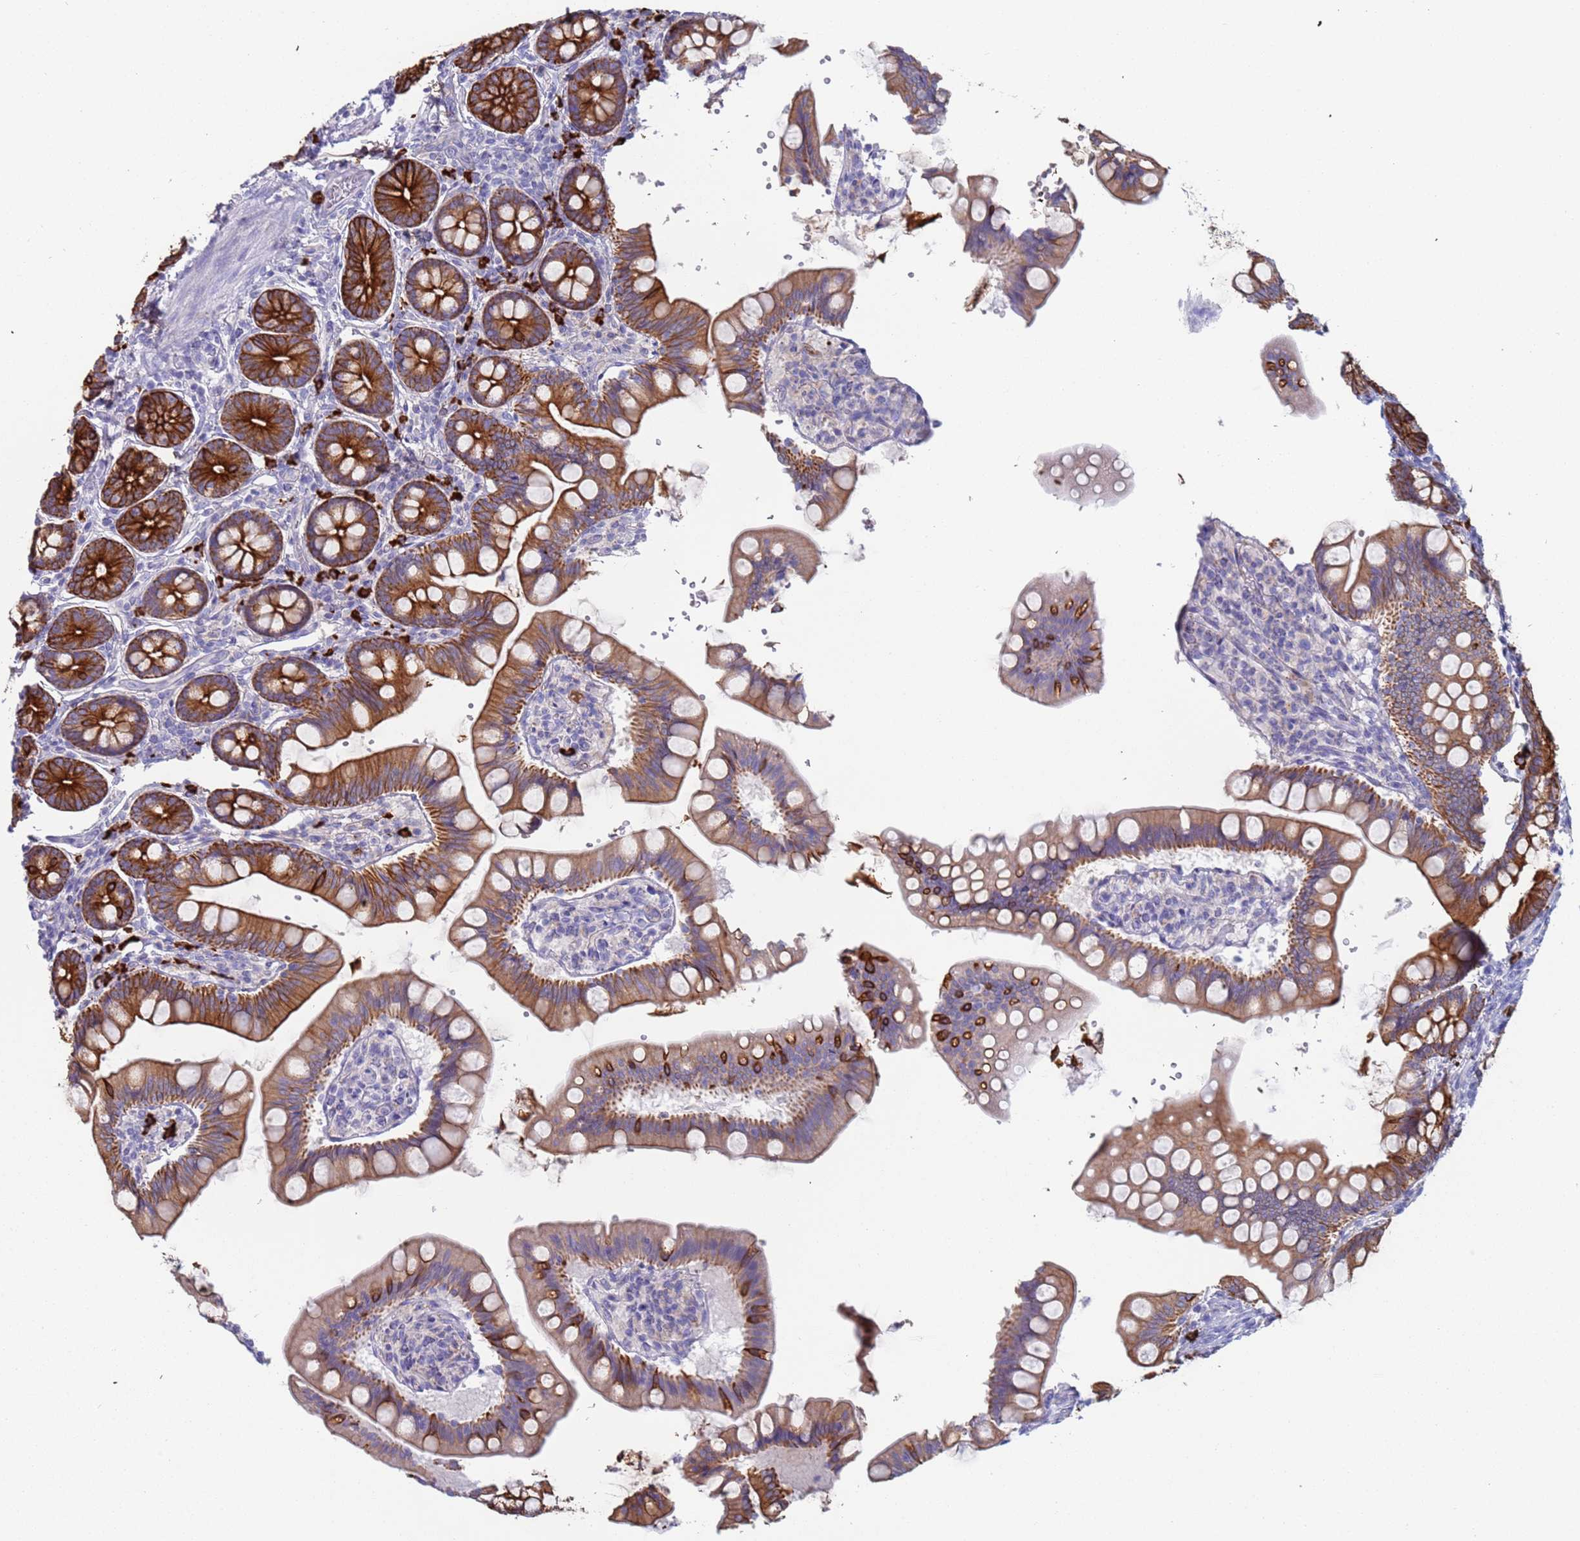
{"staining": {"intensity": "strong", "quantity": ">75%", "location": "cytoplasmic/membranous"}, "tissue": "small intestine", "cell_type": "Glandular cells", "image_type": "normal", "snomed": [{"axis": "morphology", "description": "Normal tissue, NOS"}, {"axis": "topography", "description": "Small intestine"}], "caption": "Small intestine stained with DAB (3,3'-diaminobenzidine) immunohistochemistry demonstrates high levels of strong cytoplasmic/membranous staining in about >75% of glandular cells. (IHC, brightfield microscopy, high magnification).", "gene": "CYSLTR2", "patient": {"sex": "male", "age": 7}}